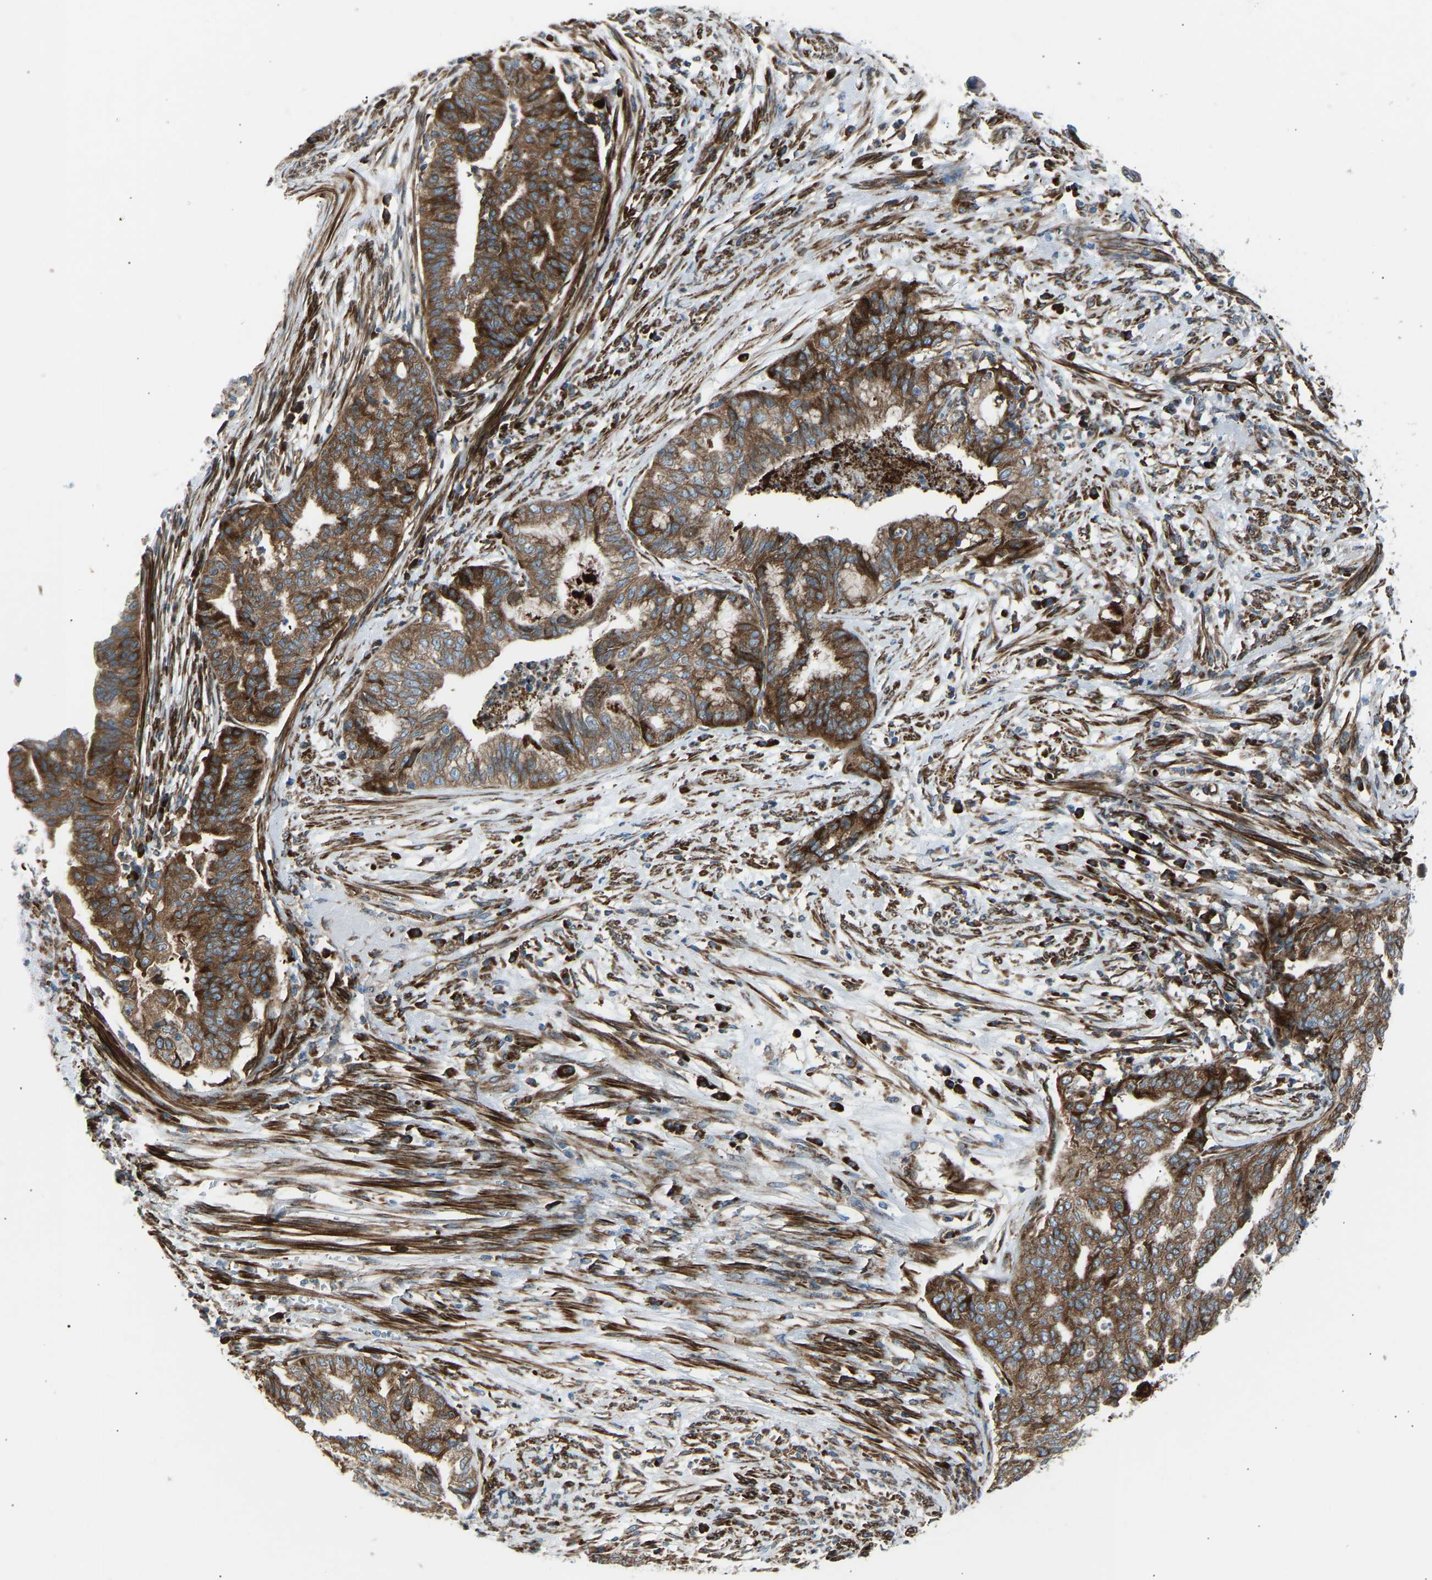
{"staining": {"intensity": "strong", "quantity": ">75%", "location": "cytoplasmic/membranous"}, "tissue": "endometrial cancer", "cell_type": "Tumor cells", "image_type": "cancer", "snomed": [{"axis": "morphology", "description": "Adenocarcinoma, NOS"}, {"axis": "topography", "description": "Endometrium"}], "caption": "Strong cytoplasmic/membranous positivity for a protein is present in about >75% of tumor cells of adenocarcinoma (endometrial) using IHC.", "gene": "VPS41", "patient": {"sex": "female", "age": 79}}